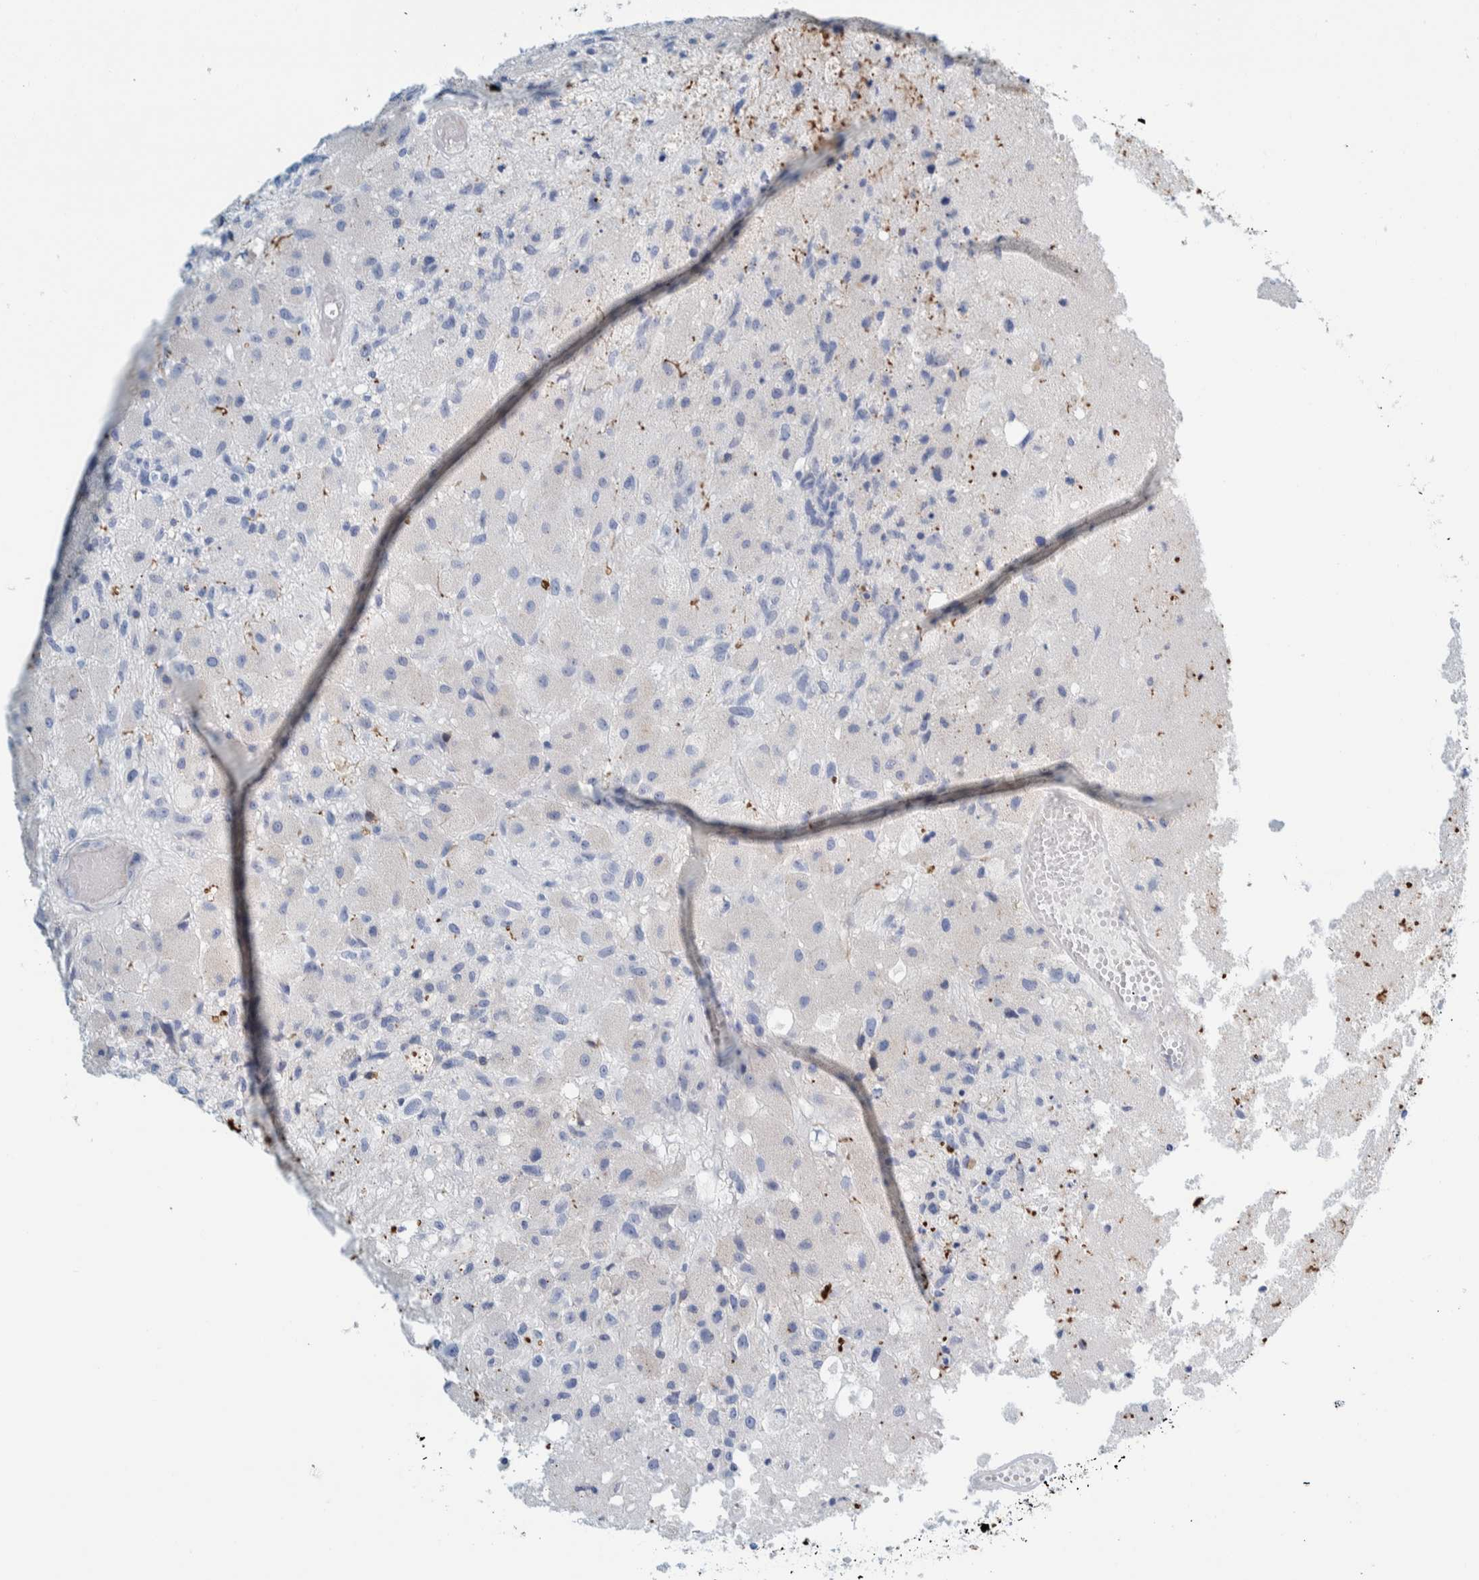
{"staining": {"intensity": "negative", "quantity": "none", "location": "none"}, "tissue": "glioma", "cell_type": "Tumor cells", "image_type": "cancer", "snomed": [{"axis": "morphology", "description": "Normal tissue, NOS"}, {"axis": "morphology", "description": "Glioma, malignant, High grade"}, {"axis": "topography", "description": "Cerebral cortex"}], "caption": "This is a image of IHC staining of glioma, which shows no staining in tumor cells.", "gene": "MOG", "patient": {"sex": "male", "age": 77}}